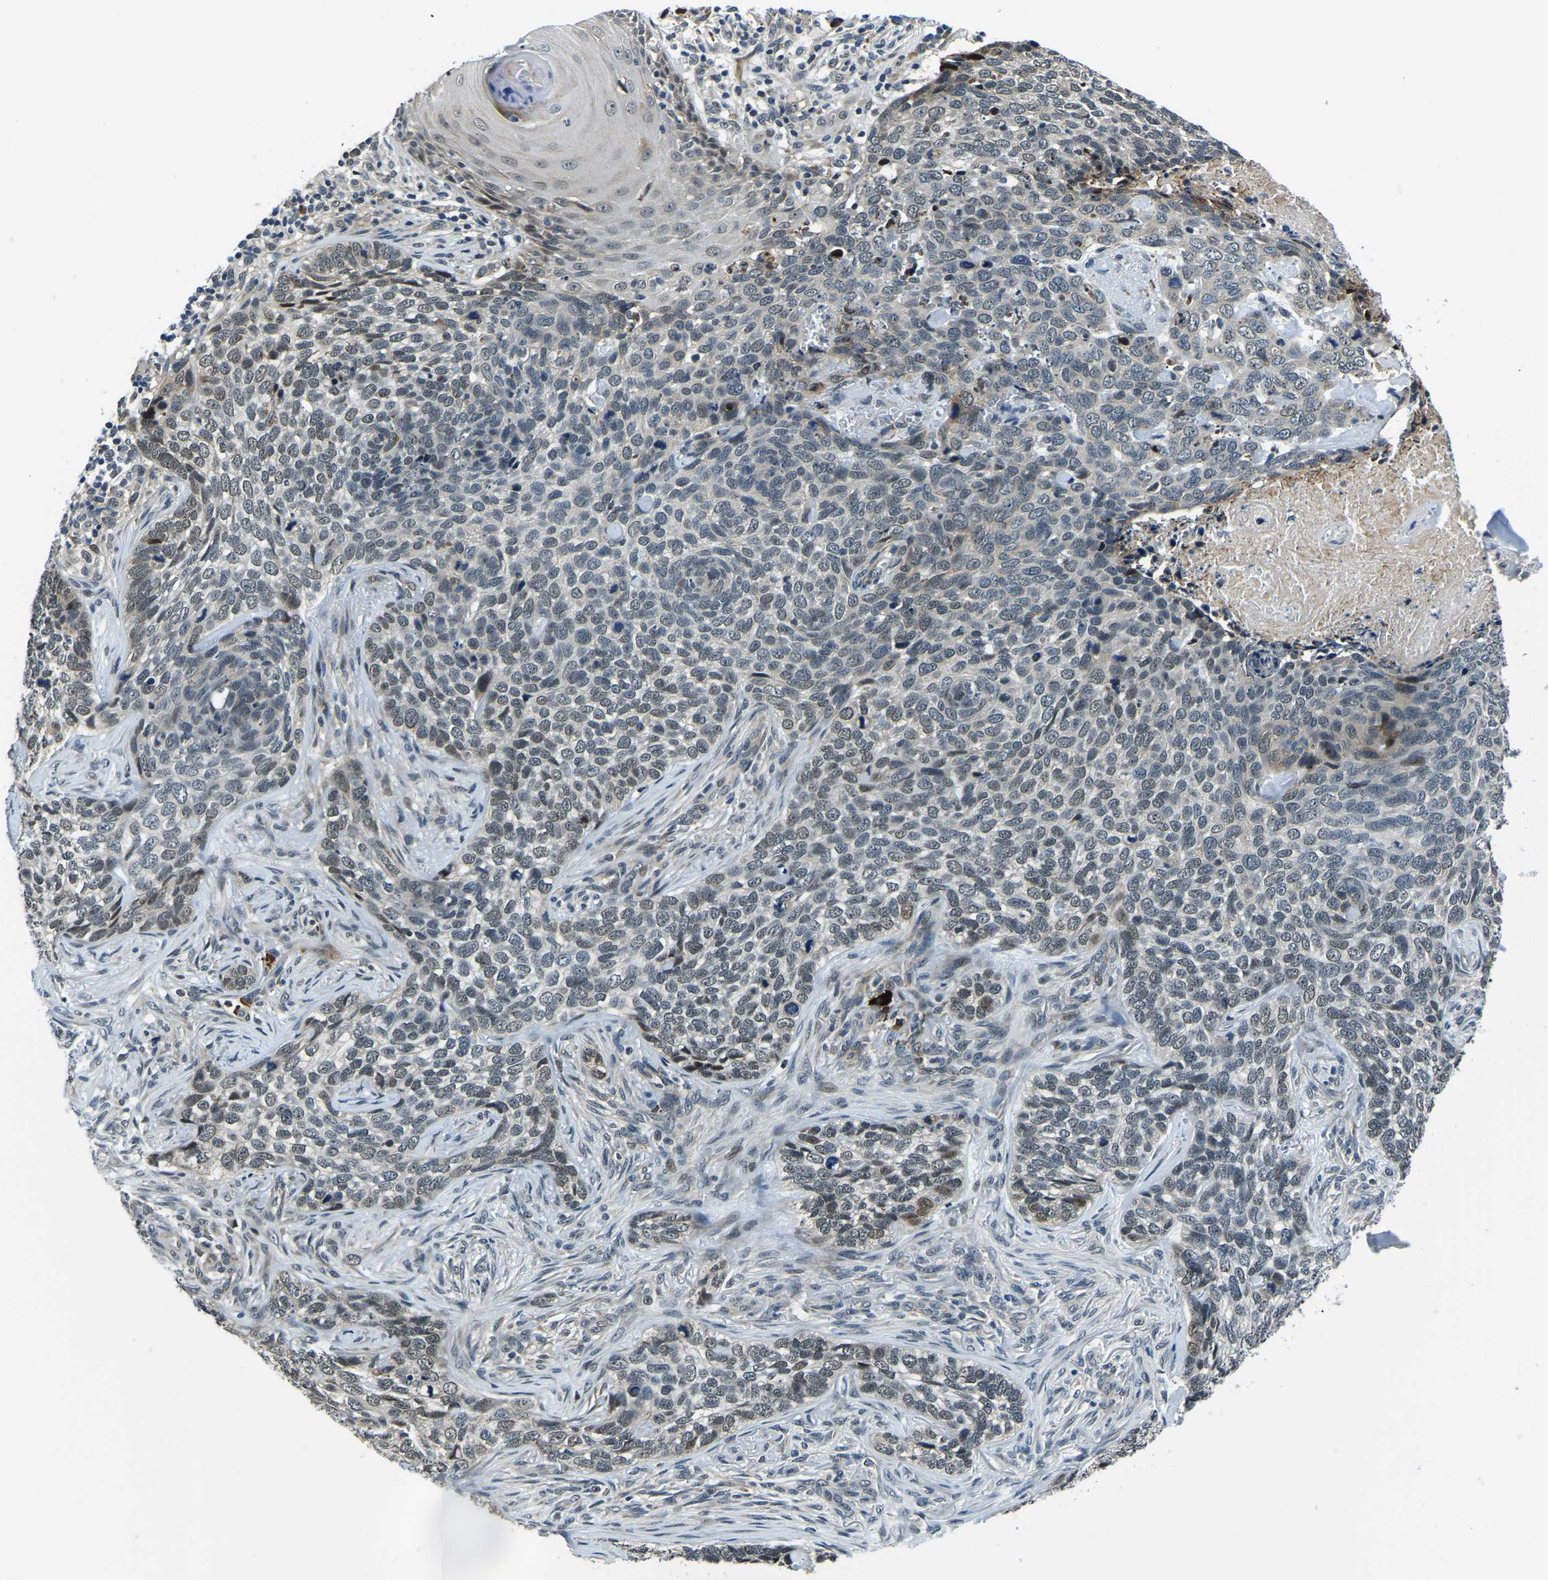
{"staining": {"intensity": "moderate", "quantity": "<25%", "location": "nuclear"}, "tissue": "skin cancer", "cell_type": "Tumor cells", "image_type": "cancer", "snomed": [{"axis": "morphology", "description": "Basal cell carcinoma"}, {"axis": "topography", "description": "Skin"}], "caption": "Protein staining exhibits moderate nuclear staining in approximately <25% of tumor cells in skin cancer (basal cell carcinoma).", "gene": "ING2", "patient": {"sex": "female", "age": 64}}